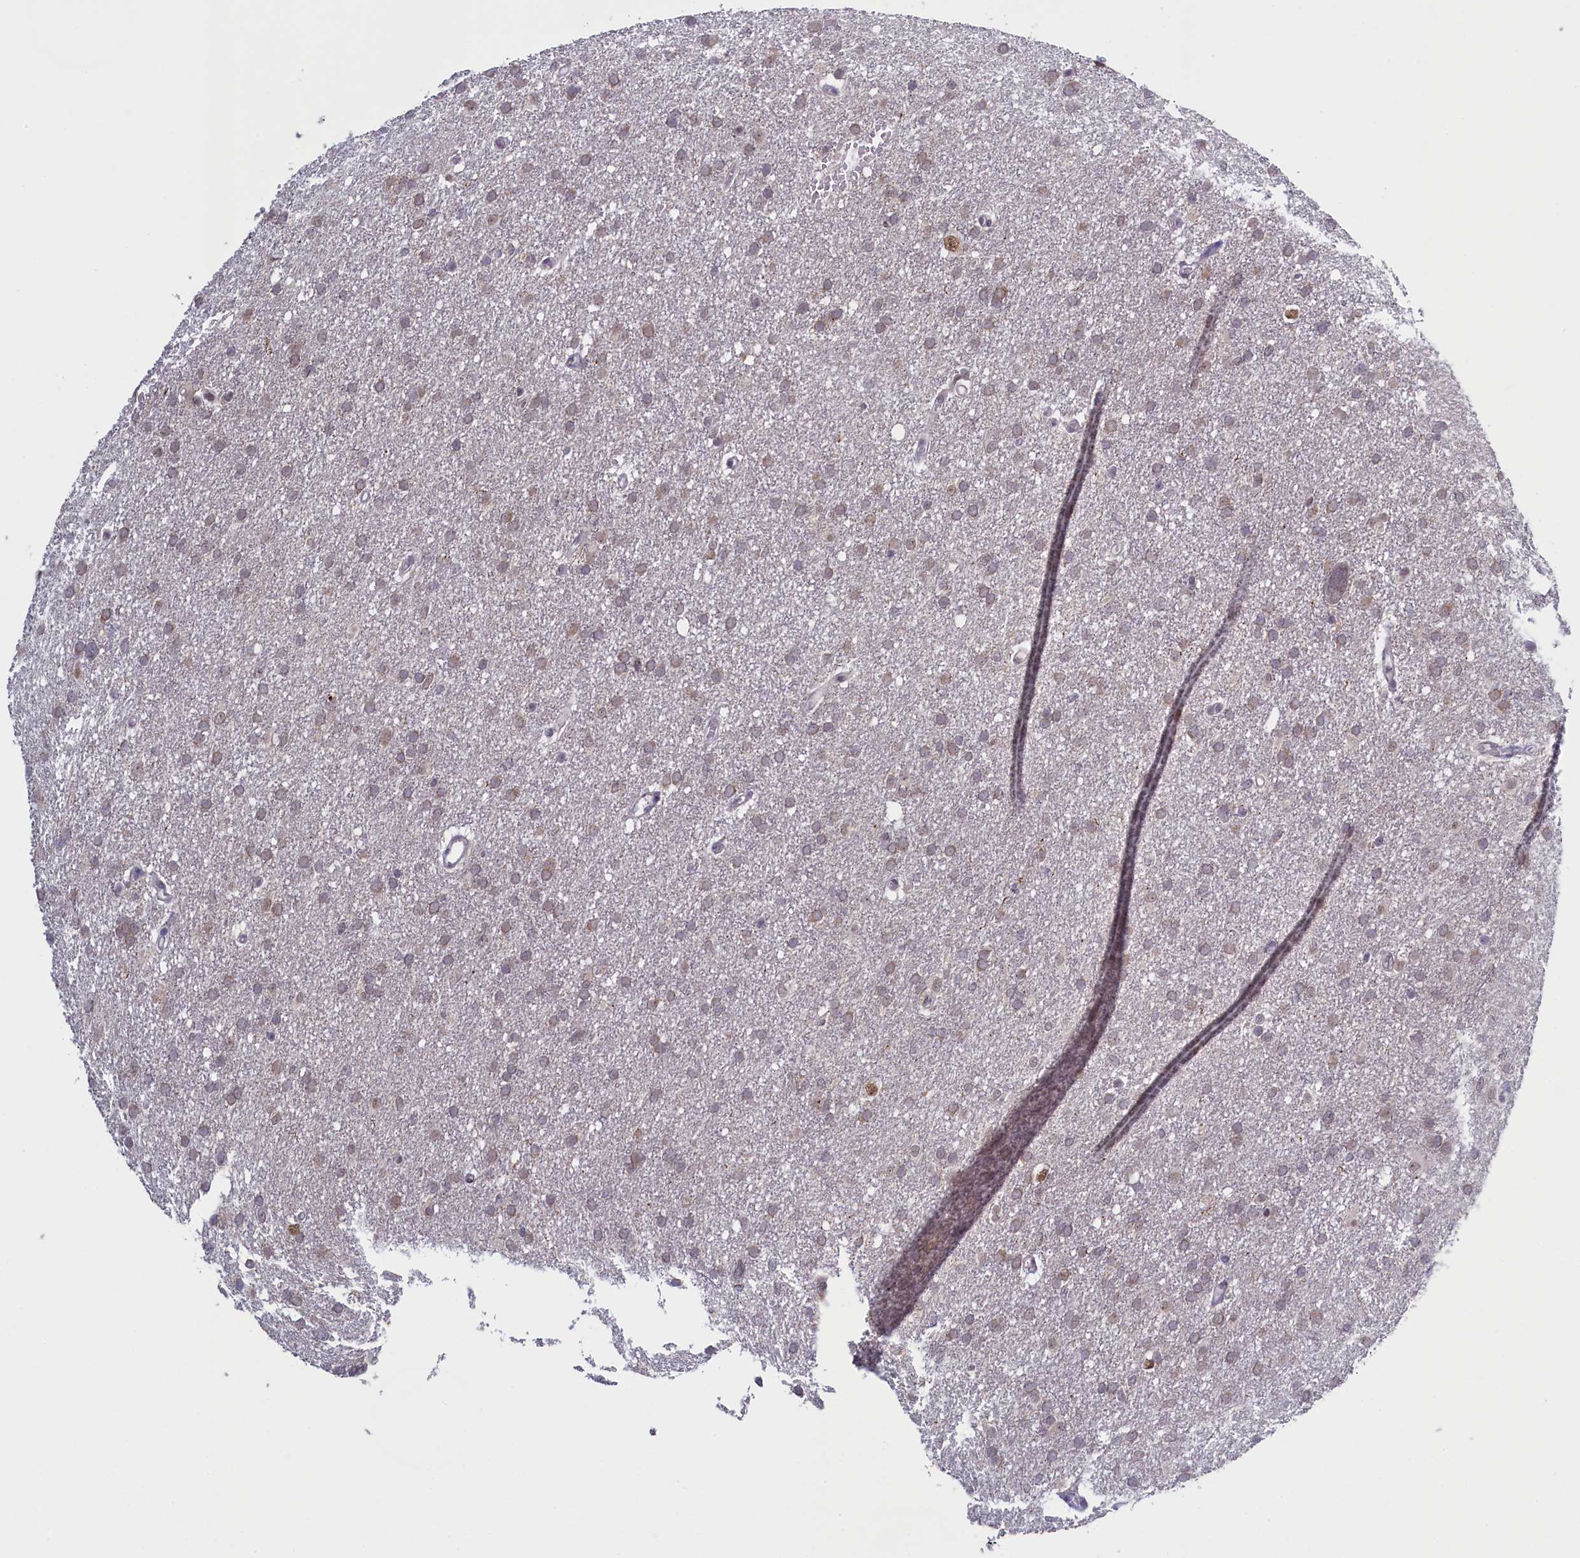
{"staining": {"intensity": "weak", "quantity": "25%-75%", "location": "cytoplasmic/membranous"}, "tissue": "glioma", "cell_type": "Tumor cells", "image_type": "cancer", "snomed": [{"axis": "morphology", "description": "Glioma, malignant, High grade"}, {"axis": "topography", "description": "Cerebral cortex"}], "caption": "Weak cytoplasmic/membranous staining is seen in about 25%-75% of tumor cells in malignant glioma (high-grade).", "gene": "ATF7IP2", "patient": {"sex": "female", "age": 36}}